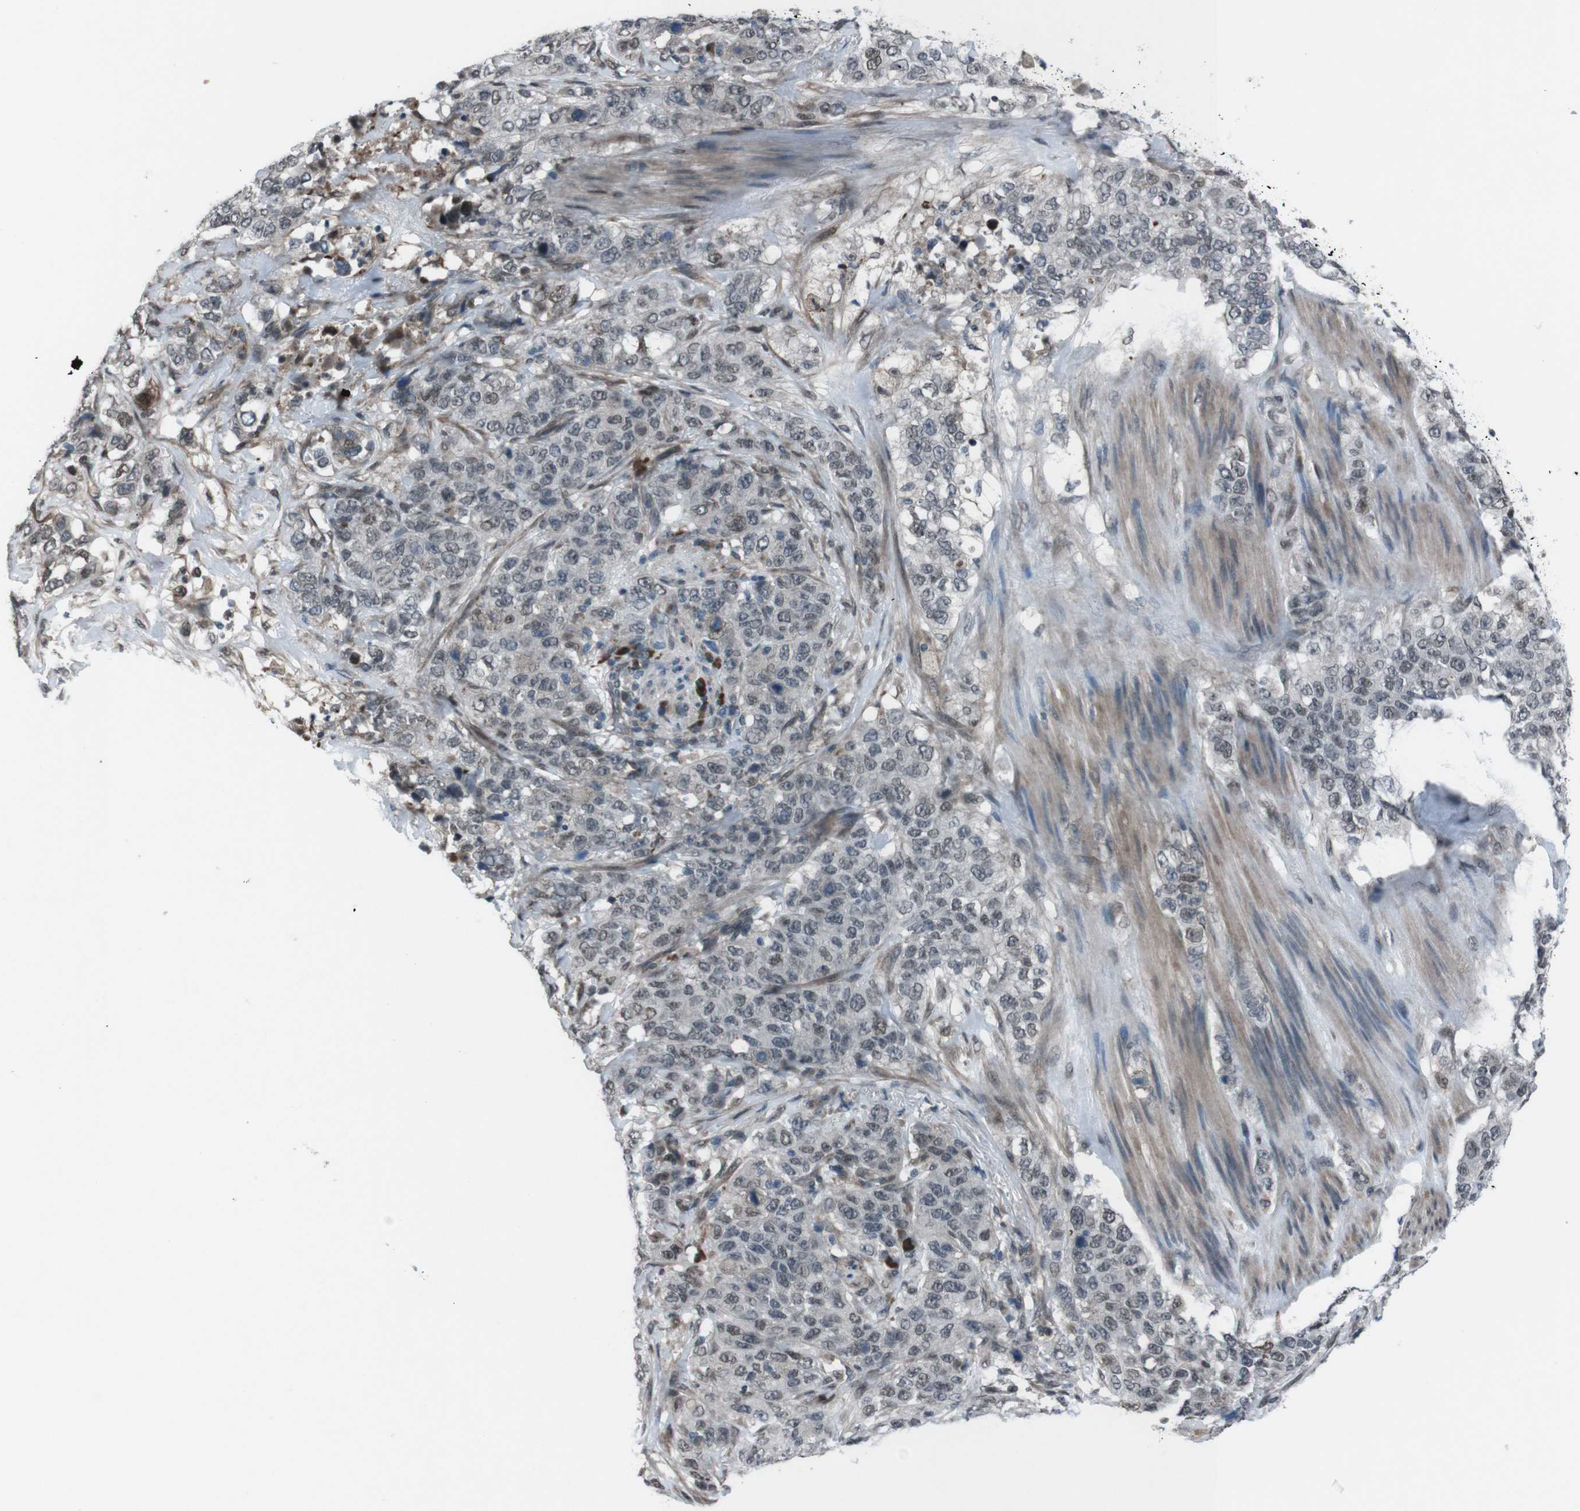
{"staining": {"intensity": "moderate", "quantity": "<25%", "location": "nuclear"}, "tissue": "stomach cancer", "cell_type": "Tumor cells", "image_type": "cancer", "snomed": [{"axis": "morphology", "description": "Adenocarcinoma, NOS"}, {"axis": "topography", "description": "Stomach"}], "caption": "This is a histology image of immunohistochemistry (IHC) staining of stomach cancer (adenocarcinoma), which shows moderate staining in the nuclear of tumor cells.", "gene": "SS18L1", "patient": {"sex": "male", "age": 48}}